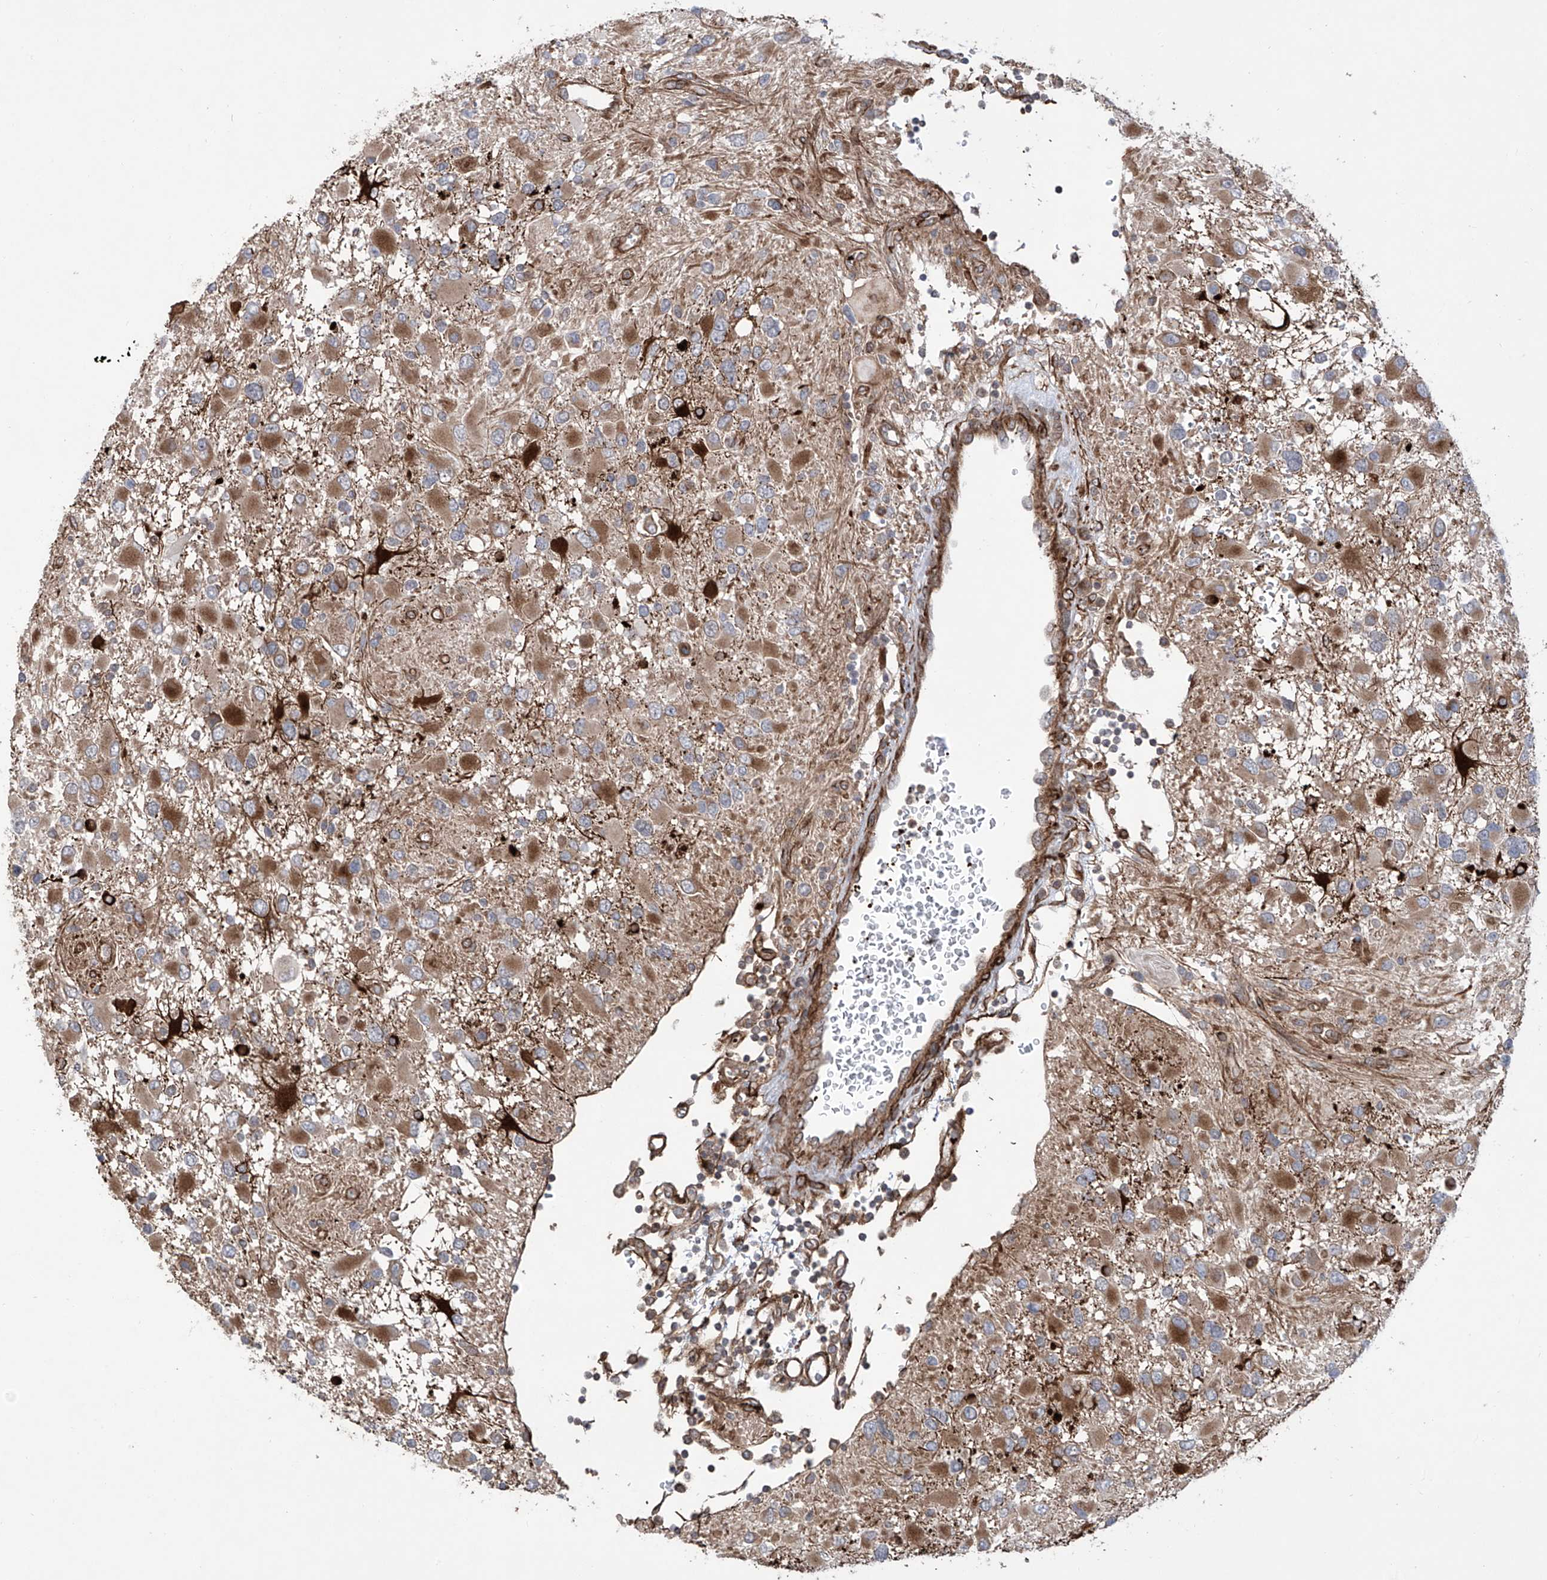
{"staining": {"intensity": "moderate", "quantity": "25%-75%", "location": "cytoplasmic/membranous"}, "tissue": "glioma", "cell_type": "Tumor cells", "image_type": "cancer", "snomed": [{"axis": "morphology", "description": "Glioma, malignant, High grade"}, {"axis": "topography", "description": "Brain"}], "caption": "Tumor cells show medium levels of moderate cytoplasmic/membranous positivity in about 25%-75% of cells in malignant glioma (high-grade).", "gene": "APAF1", "patient": {"sex": "male", "age": 53}}